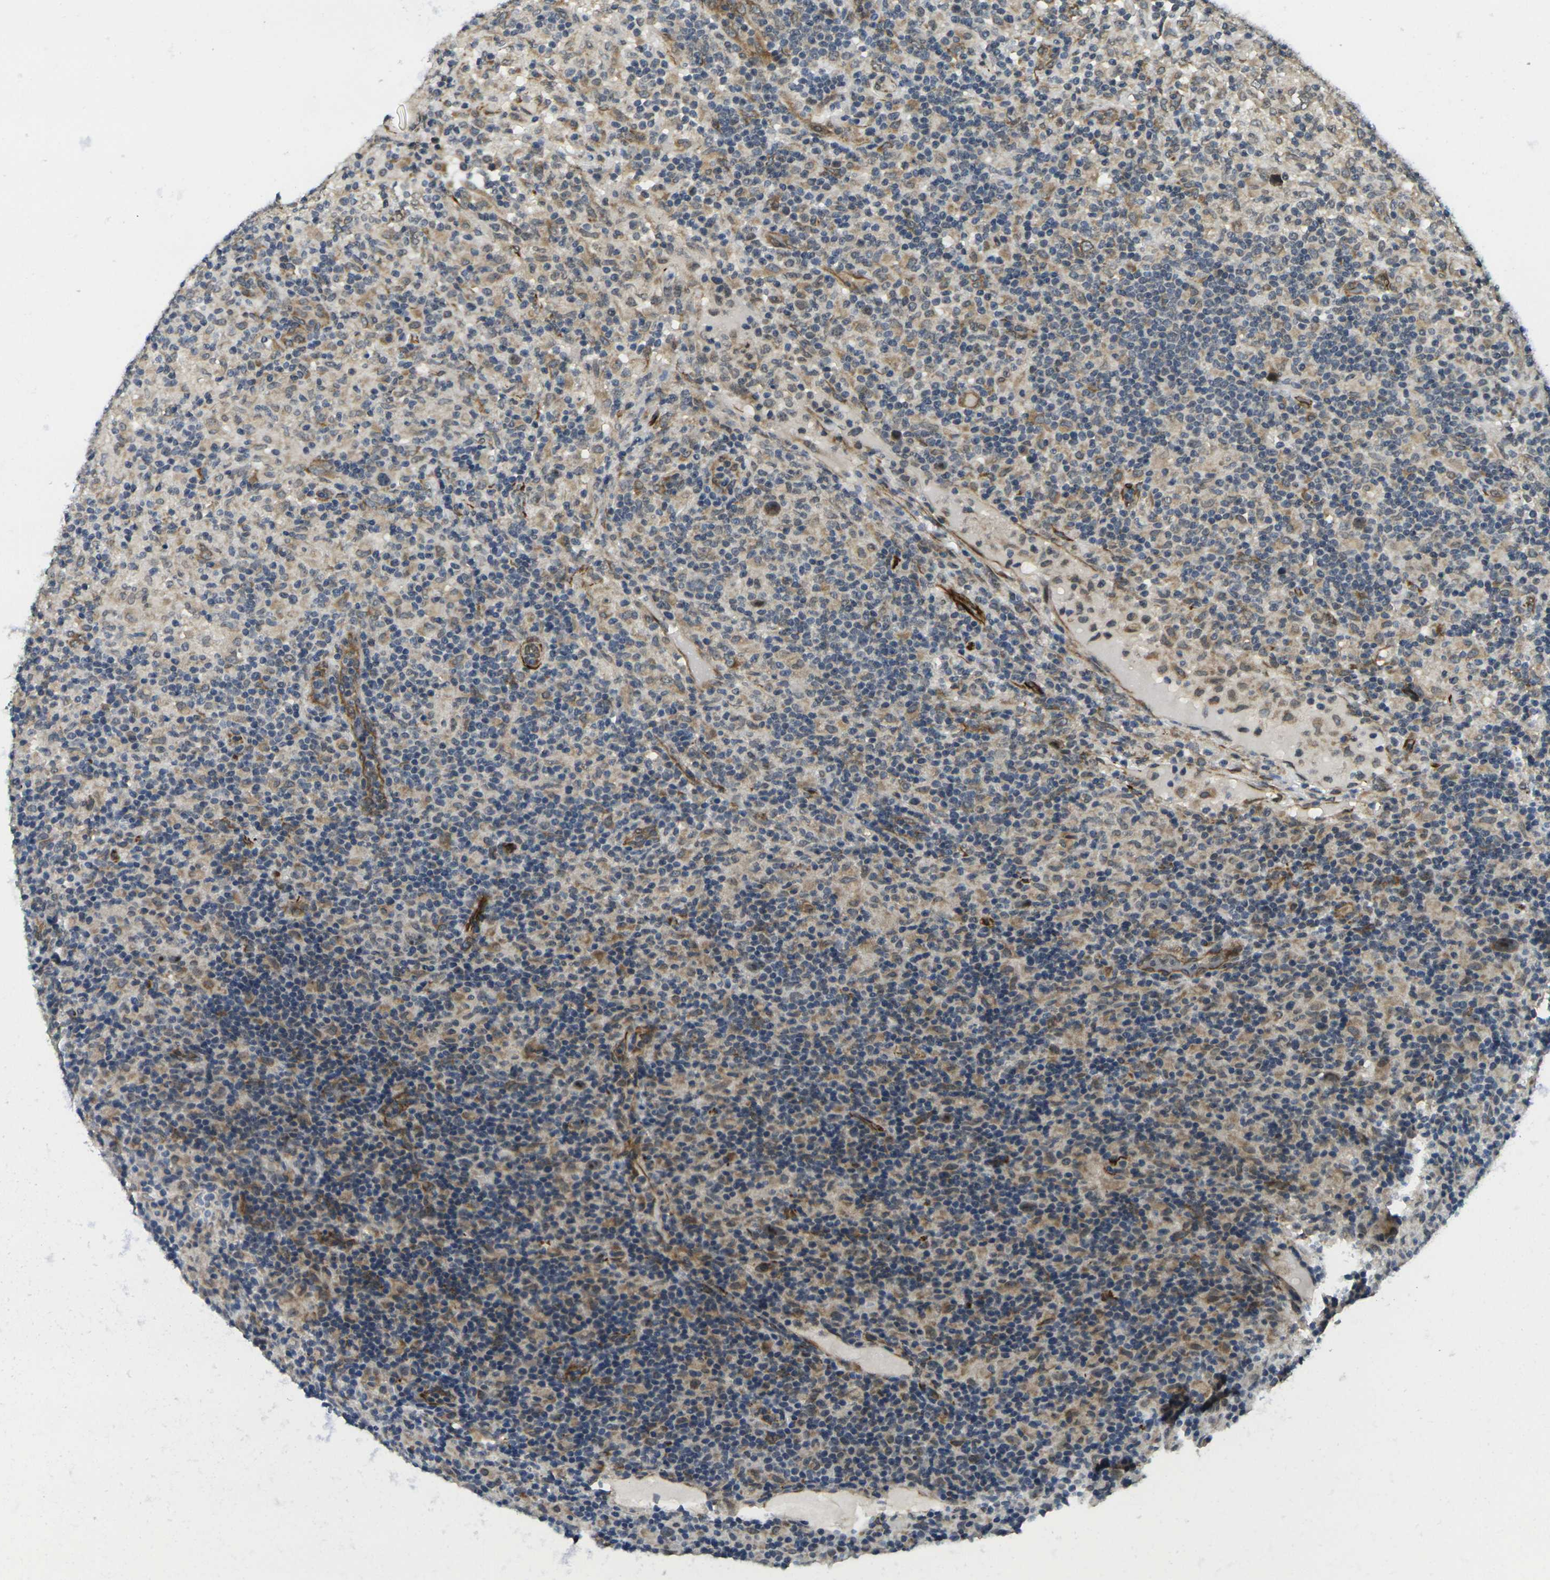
{"staining": {"intensity": "moderate", "quantity": "25%-75%", "location": "cytoplasmic/membranous"}, "tissue": "lymphoma", "cell_type": "Tumor cells", "image_type": "cancer", "snomed": [{"axis": "morphology", "description": "Hodgkin's disease, NOS"}, {"axis": "topography", "description": "Lymph node"}], "caption": "This histopathology image exhibits immunohistochemistry staining of human Hodgkin's disease, with medium moderate cytoplasmic/membranous positivity in about 25%-75% of tumor cells.", "gene": "FUT11", "patient": {"sex": "male", "age": 70}}